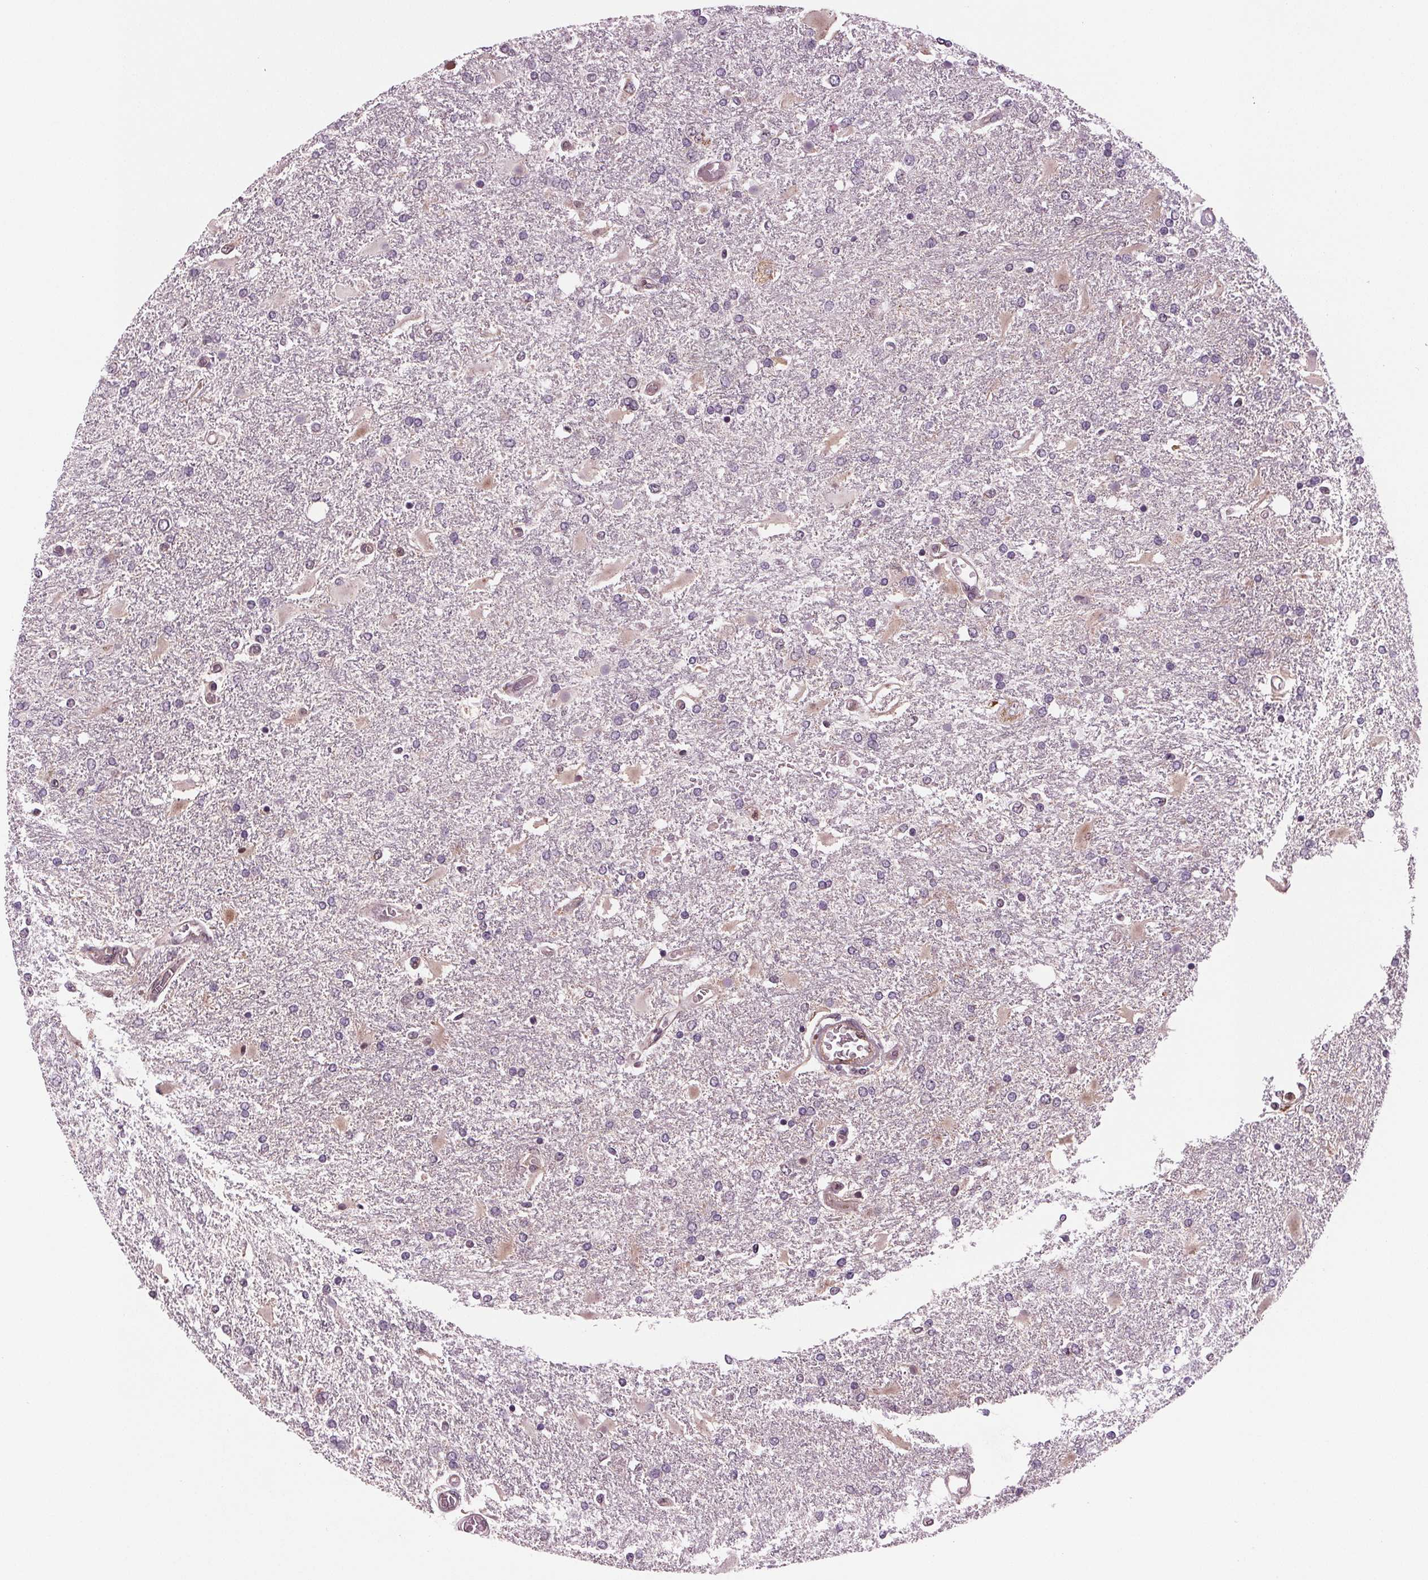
{"staining": {"intensity": "negative", "quantity": "none", "location": "none"}, "tissue": "glioma", "cell_type": "Tumor cells", "image_type": "cancer", "snomed": [{"axis": "morphology", "description": "Glioma, malignant, High grade"}, {"axis": "topography", "description": "Cerebral cortex"}], "caption": "Immunohistochemical staining of malignant glioma (high-grade) reveals no significant expression in tumor cells. The staining was performed using DAB (3,3'-diaminobenzidine) to visualize the protein expression in brown, while the nuclei were stained in blue with hematoxylin (Magnification: 20x).", "gene": "STAT3", "patient": {"sex": "male", "age": 79}}